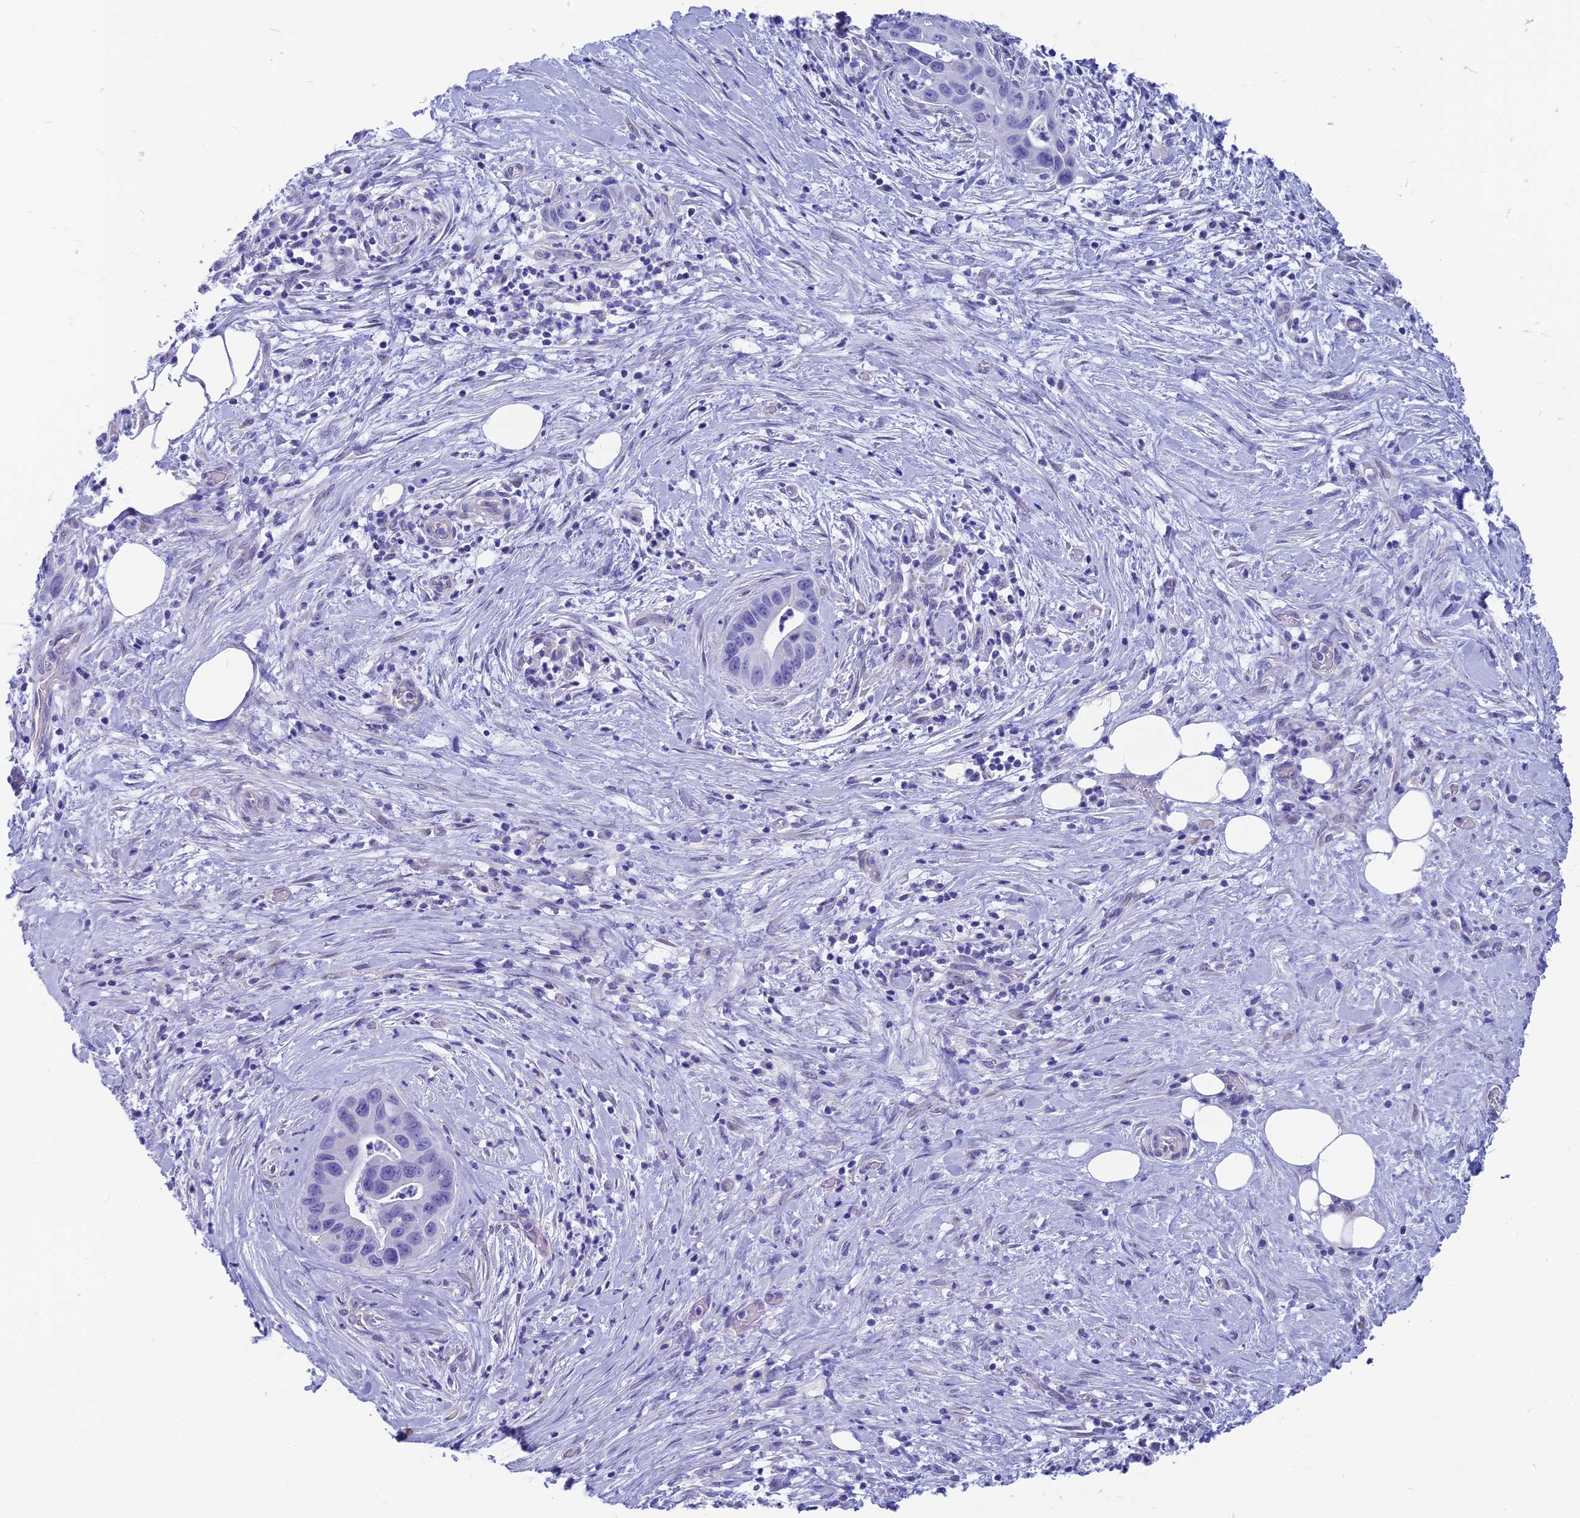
{"staining": {"intensity": "negative", "quantity": "none", "location": "none"}, "tissue": "pancreatic cancer", "cell_type": "Tumor cells", "image_type": "cancer", "snomed": [{"axis": "morphology", "description": "Adenocarcinoma, NOS"}, {"axis": "topography", "description": "Pancreas"}], "caption": "This is an immunohistochemistry (IHC) photomicrograph of human pancreatic cancer. There is no expression in tumor cells.", "gene": "GNGT2", "patient": {"sex": "male", "age": 73}}